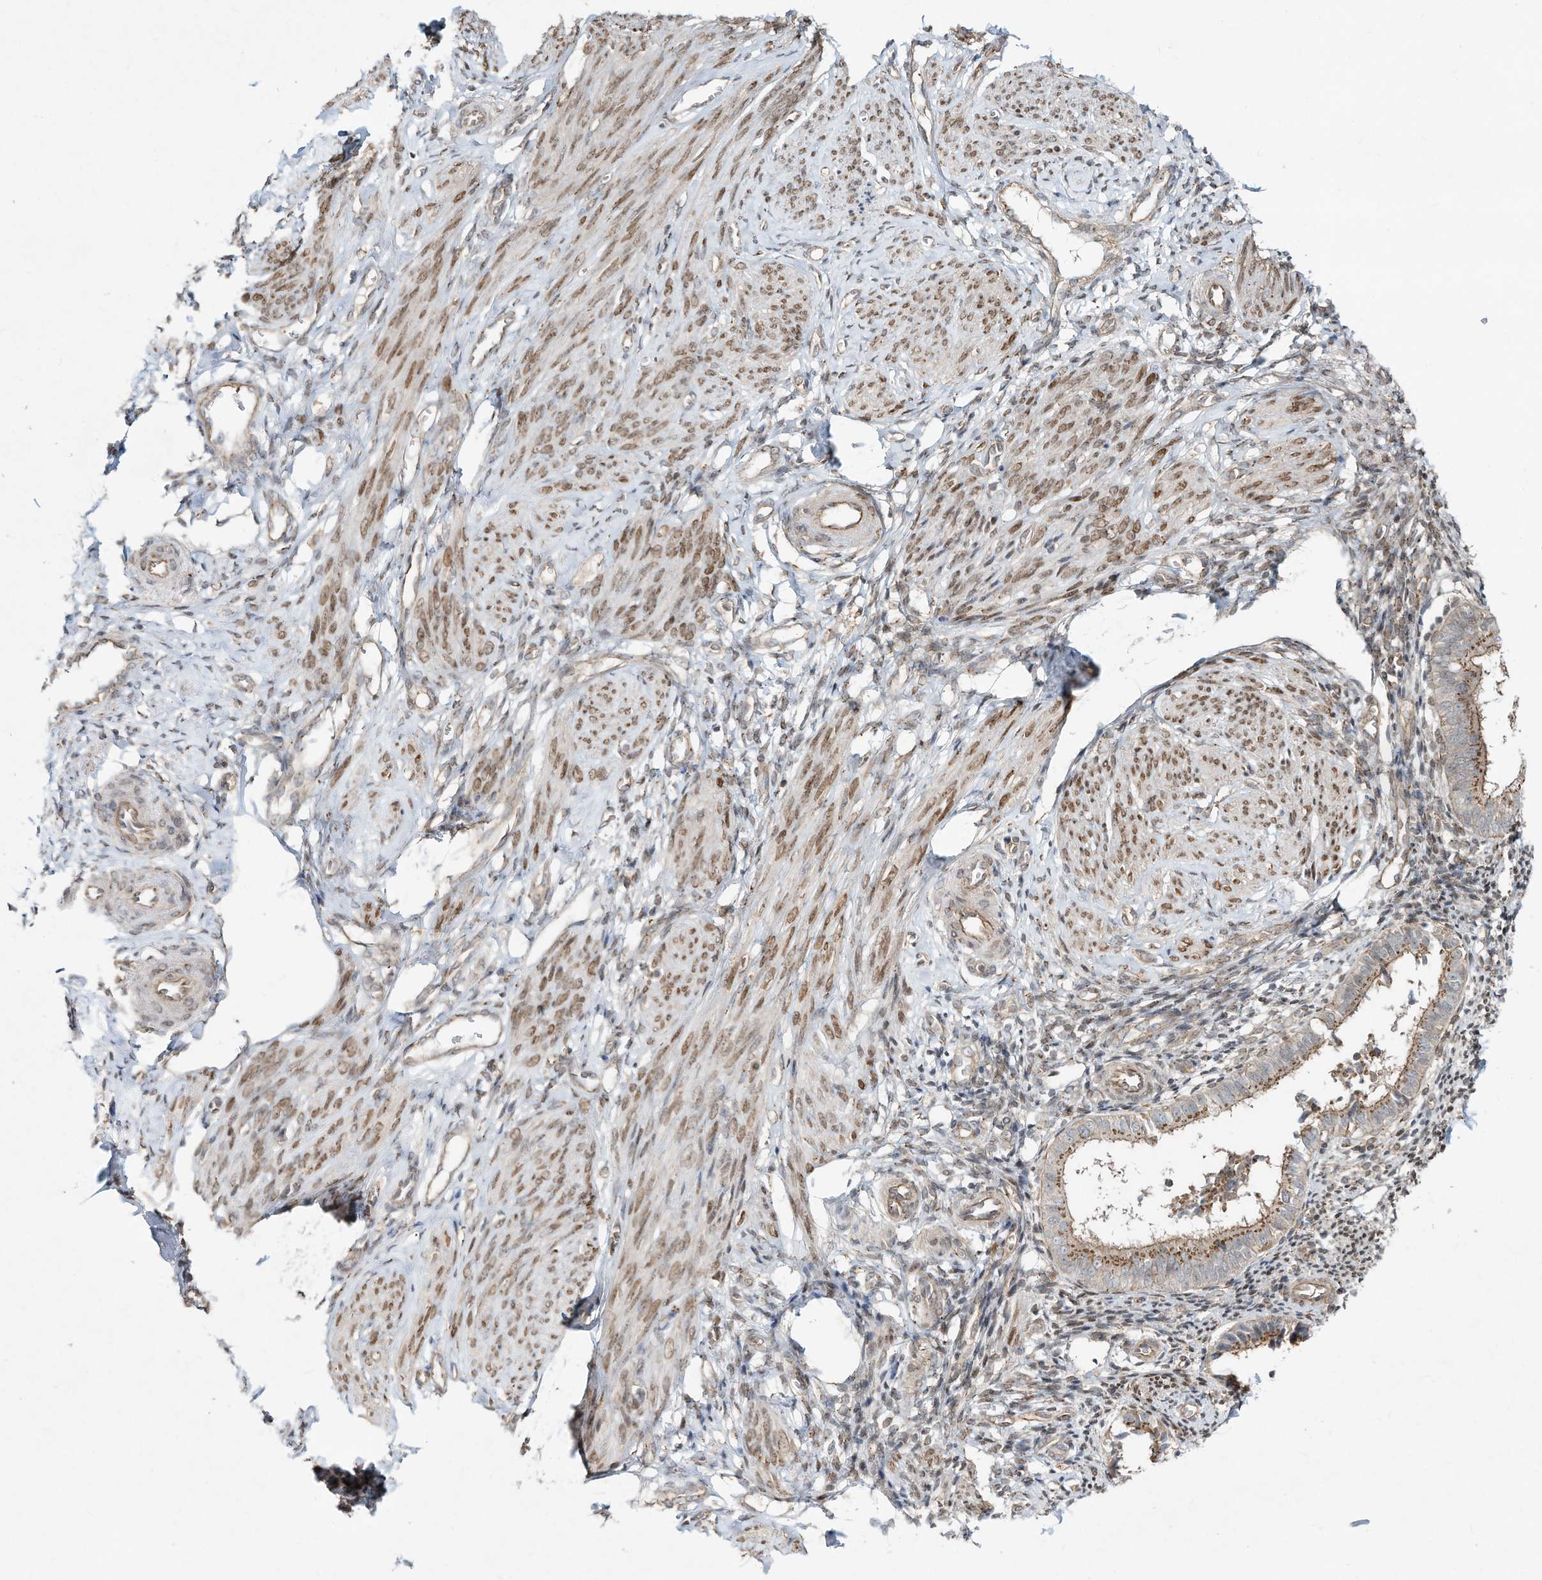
{"staining": {"intensity": "weak", "quantity": "25%-75%", "location": "cytoplasmic/membranous,nuclear"}, "tissue": "endometrium", "cell_type": "Cells in endometrial stroma", "image_type": "normal", "snomed": [{"axis": "morphology", "description": "Normal tissue, NOS"}, {"axis": "topography", "description": "Uterus"}, {"axis": "topography", "description": "Endometrium"}], "caption": "High-power microscopy captured an immunohistochemistry image of normal endometrium, revealing weak cytoplasmic/membranous,nuclear staining in about 25%-75% of cells in endometrial stroma. The protein of interest is shown in brown color, while the nuclei are stained blue.", "gene": "CUX1", "patient": {"sex": "female", "age": 48}}